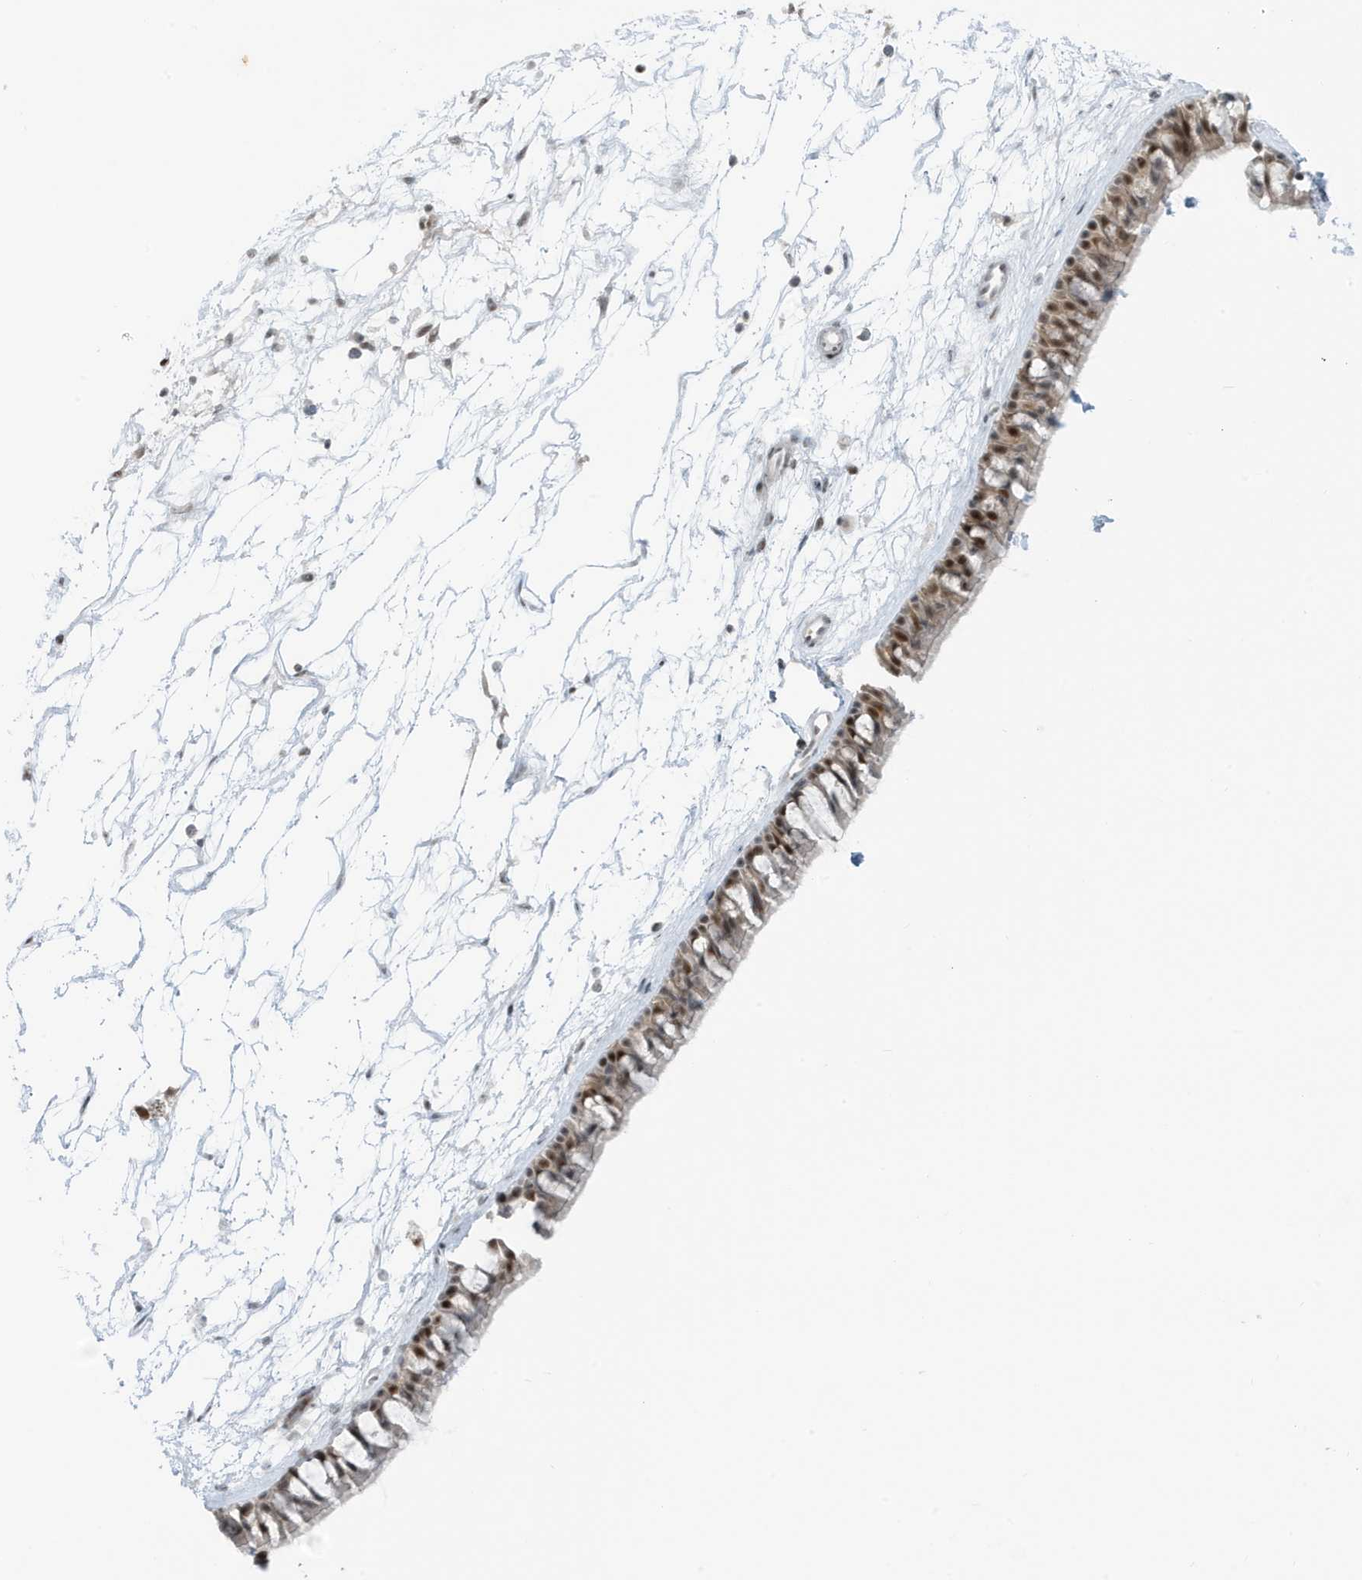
{"staining": {"intensity": "moderate", "quantity": ">75%", "location": "nuclear"}, "tissue": "nasopharynx", "cell_type": "Respiratory epithelial cells", "image_type": "normal", "snomed": [{"axis": "morphology", "description": "Normal tissue, NOS"}, {"axis": "topography", "description": "Nasopharynx"}], "caption": "Respiratory epithelial cells reveal medium levels of moderate nuclear expression in about >75% of cells in benign human nasopharynx. The staining was performed using DAB (3,3'-diaminobenzidine) to visualize the protein expression in brown, while the nuclei were stained in blue with hematoxylin (Magnification: 20x).", "gene": "OGA", "patient": {"sex": "male", "age": 64}}